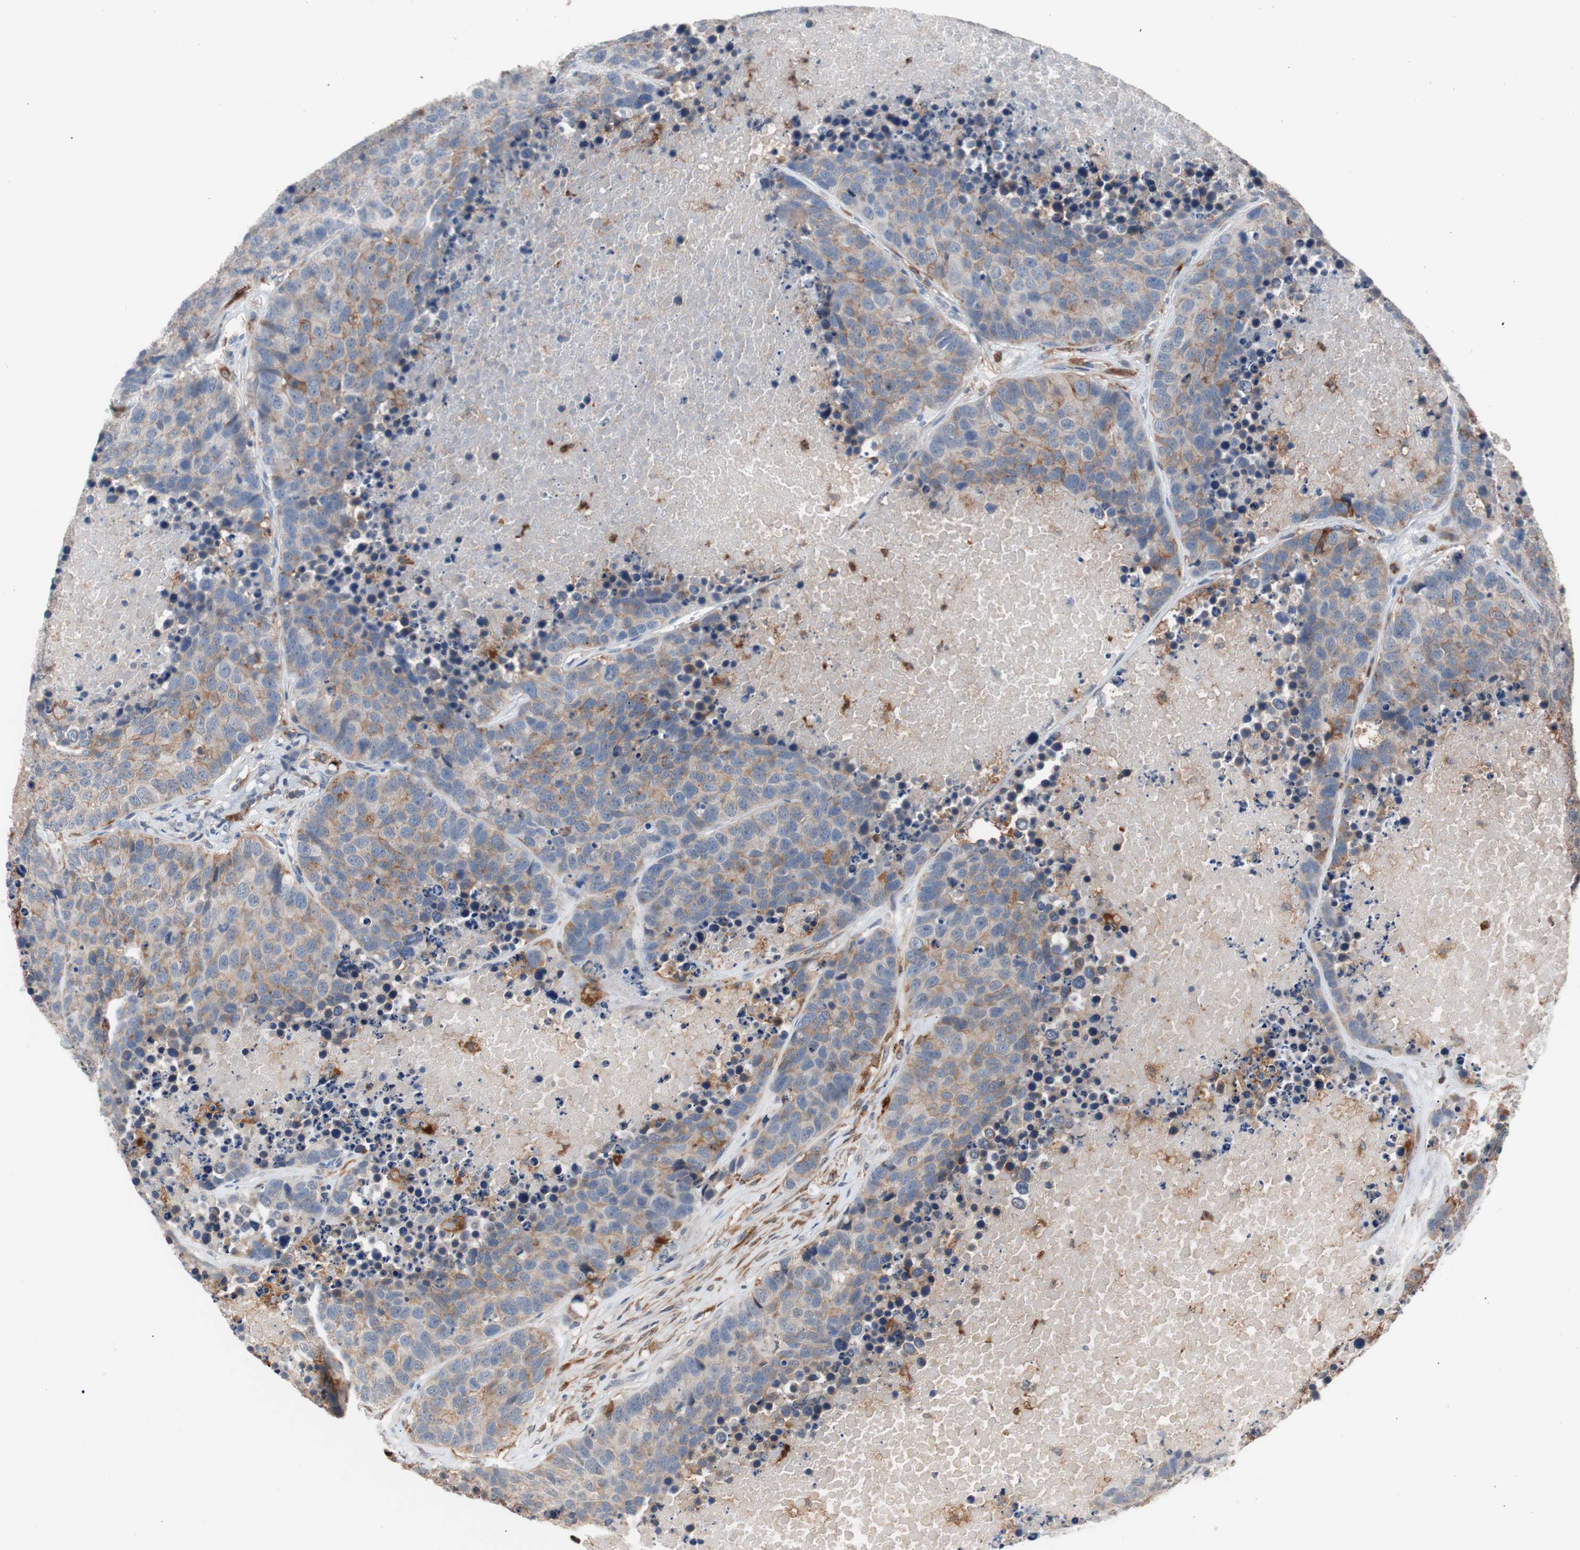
{"staining": {"intensity": "weak", "quantity": "25%-75%", "location": "cytoplasmic/membranous"}, "tissue": "carcinoid", "cell_type": "Tumor cells", "image_type": "cancer", "snomed": [{"axis": "morphology", "description": "Carcinoid, malignant, NOS"}, {"axis": "topography", "description": "Lung"}], "caption": "Protein analysis of carcinoid (malignant) tissue exhibits weak cytoplasmic/membranous positivity in about 25%-75% of tumor cells.", "gene": "LITAF", "patient": {"sex": "male", "age": 60}}